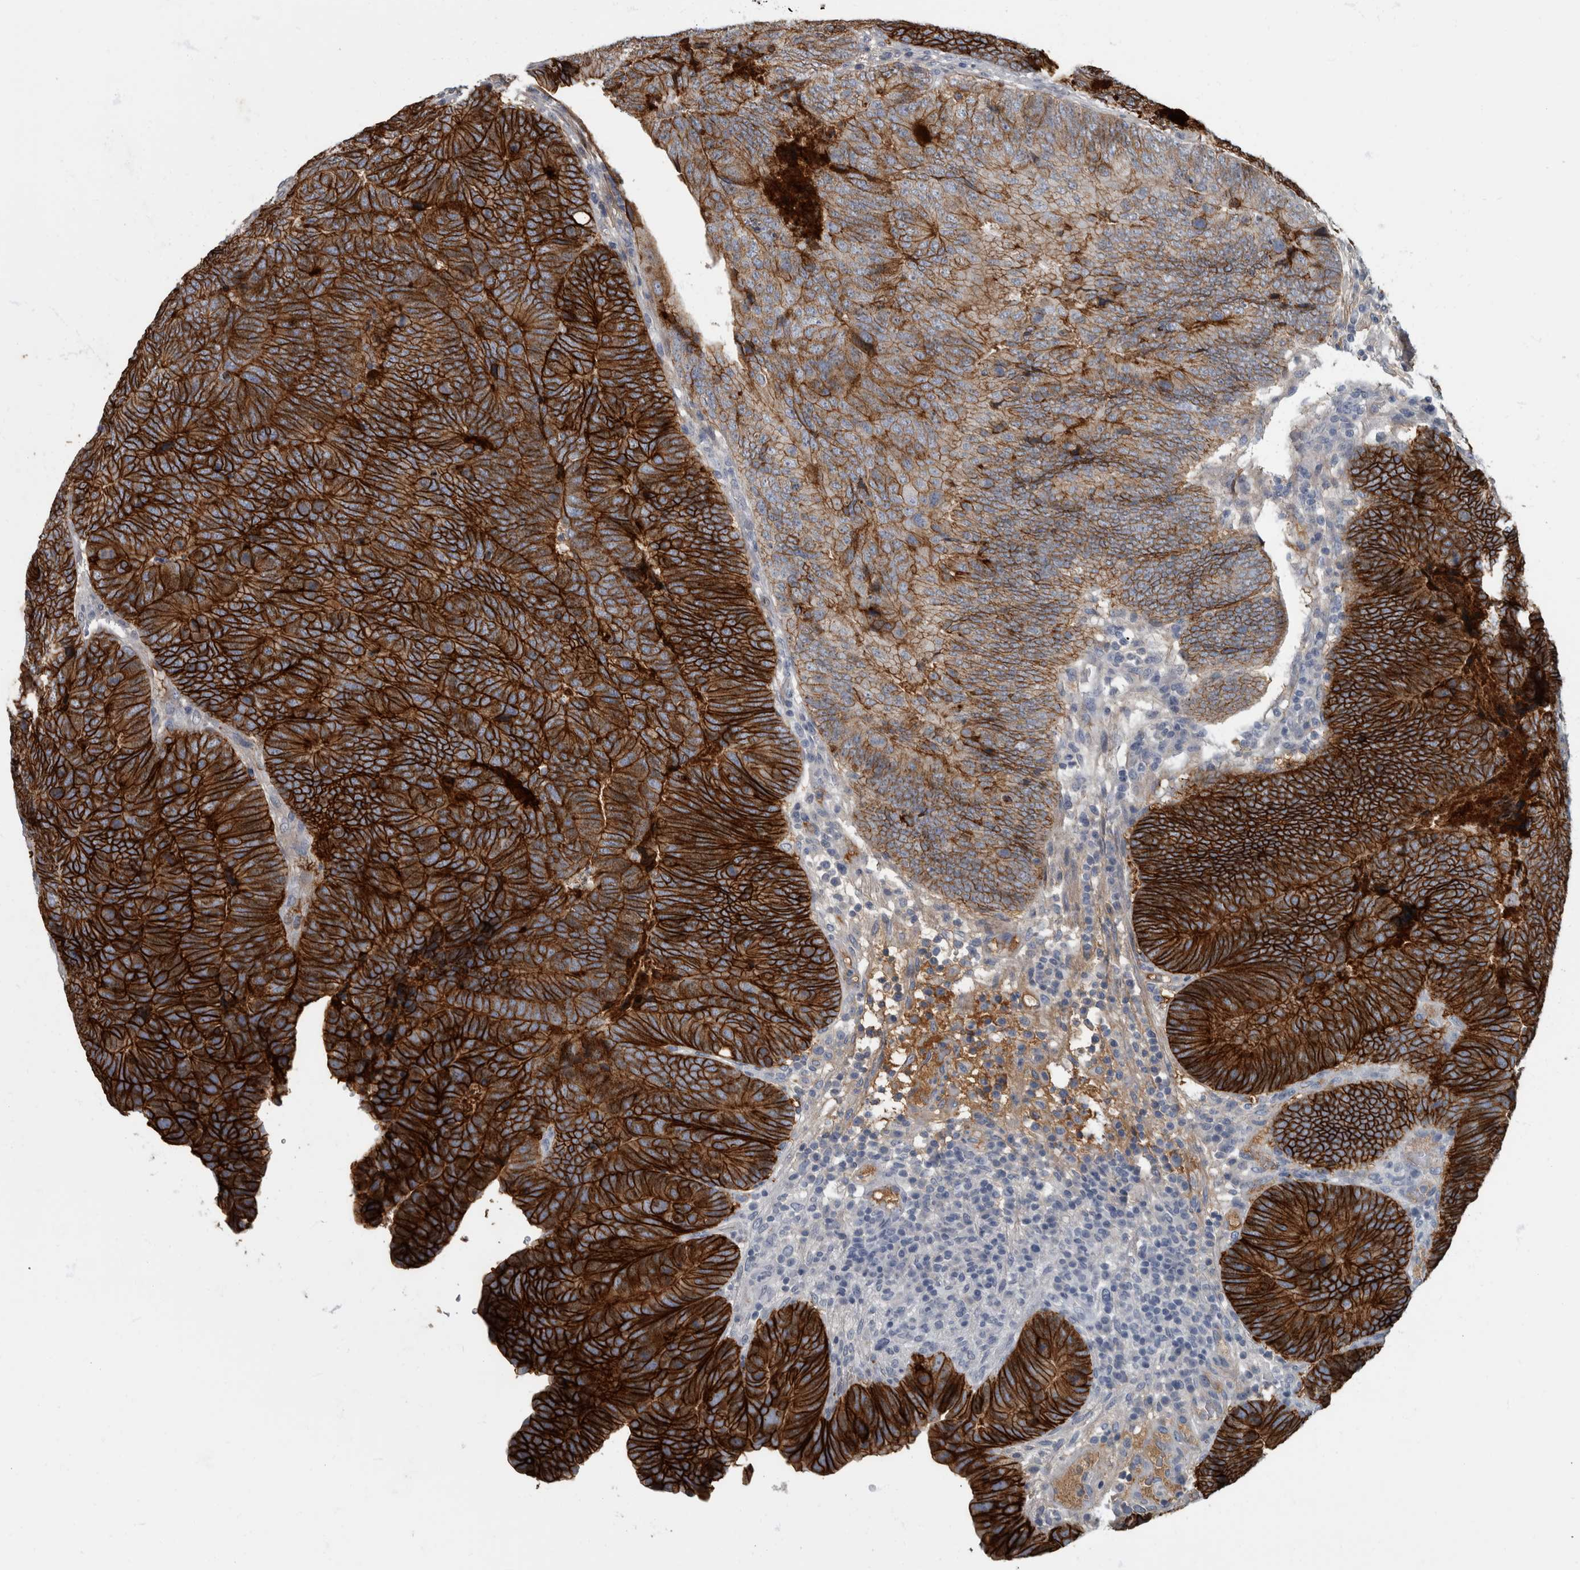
{"staining": {"intensity": "strong", "quantity": ">75%", "location": "cytoplasmic/membranous"}, "tissue": "colorectal cancer", "cell_type": "Tumor cells", "image_type": "cancer", "snomed": [{"axis": "morphology", "description": "Adenocarcinoma, NOS"}, {"axis": "topography", "description": "Colon"}], "caption": "Brown immunohistochemical staining in colorectal adenocarcinoma shows strong cytoplasmic/membranous expression in about >75% of tumor cells.", "gene": "DSG2", "patient": {"sex": "female", "age": 67}}